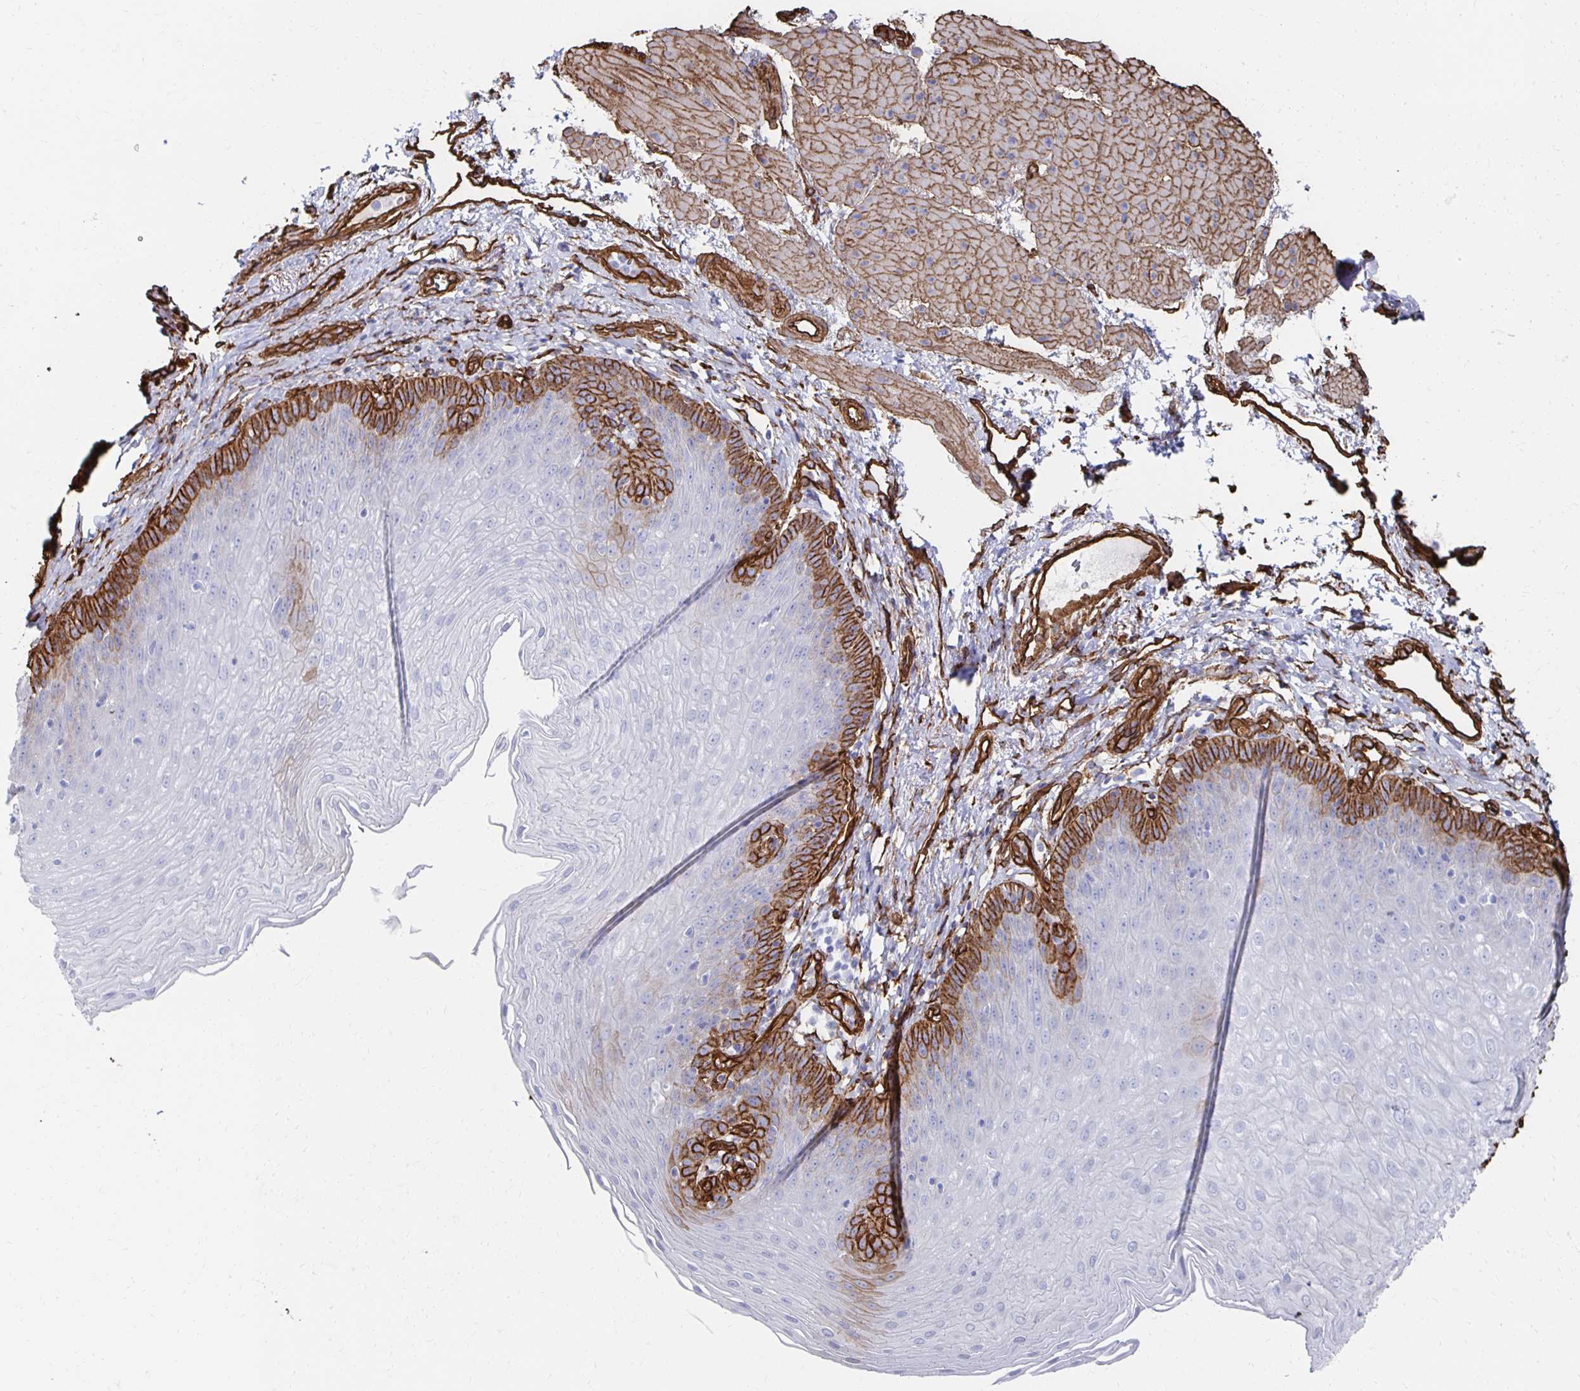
{"staining": {"intensity": "strong", "quantity": "<25%", "location": "cytoplasmic/membranous"}, "tissue": "esophagus", "cell_type": "Squamous epithelial cells", "image_type": "normal", "snomed": [{"axis": "morphology", "description": "Normal tissue, NOS"}, {"axis": "topography", "description": "Esophagus"}], "caption": "The photomicrograph reveals a brown stain indicating the presence of a protein in the cytoplasmic/membranous of squamous epithelial cells in esophagus.", "gene": "VIPR2", "patient": {"sex": "female", "age": 81}}